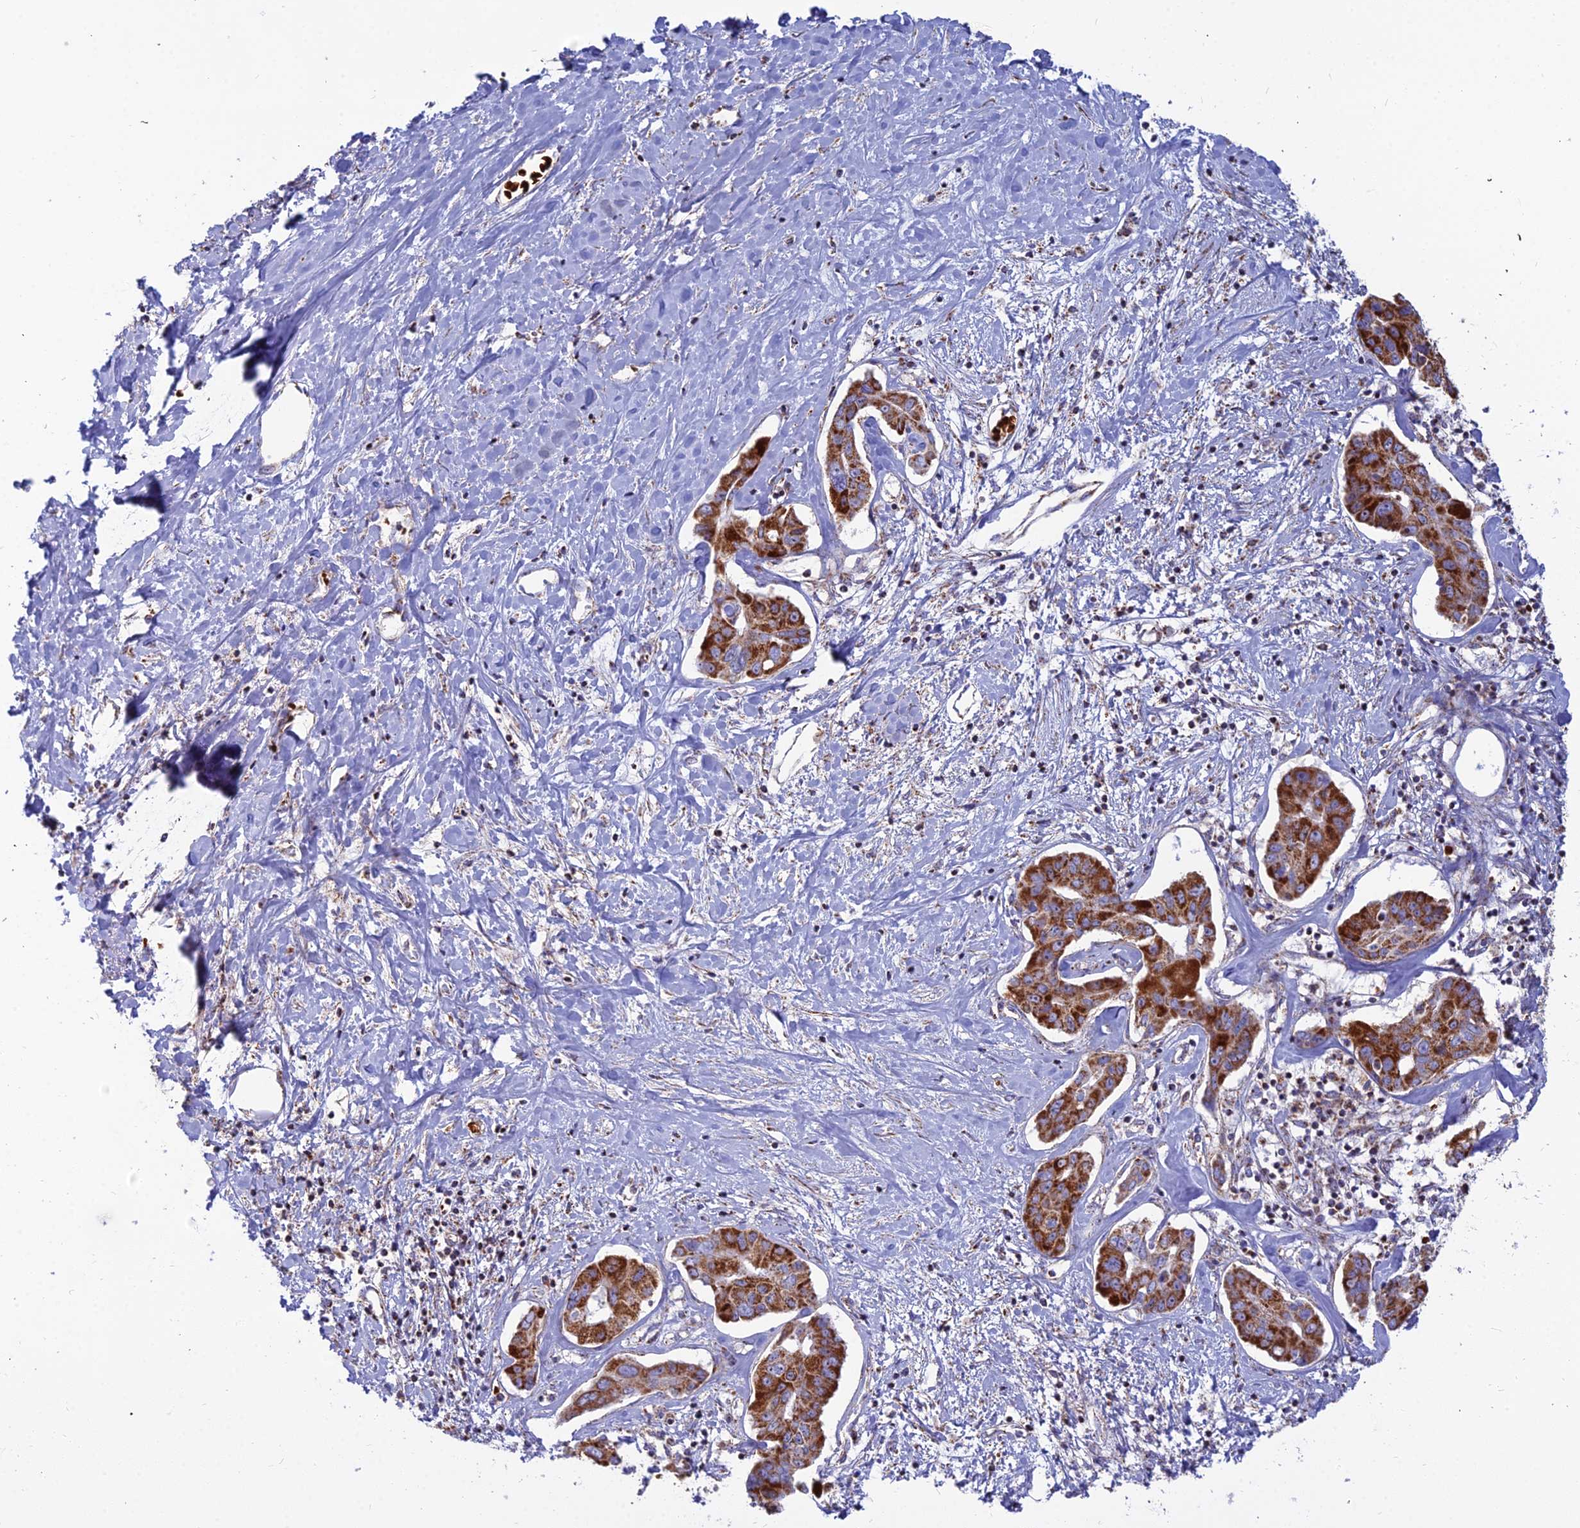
{"staining": {"intensity": "strong", "quantity": ">75%", "location": "cytoplasmic/membranous"}, "tissue": "liver cancer", "cell_type": "Tumor cells", "image_type": "cancer", "snomed": [{"axis": "morphology", "description": "Cholangiocarcinoma"}, {"axis": "topography", "description": "Liver"}], "caption": "DAB immunohistochemical staining of cholangiocarcinoma (liver) demonstrates strong cytoplasmic/membranous protein staining in approximately >75% of tumor cells. (Stains: DAB in brown, nuclei in blue, Microscopy: brightfield microscopy at high magnification).", "gene": "SLC35F4", "patient": {"sex": "male", "age": 59}}